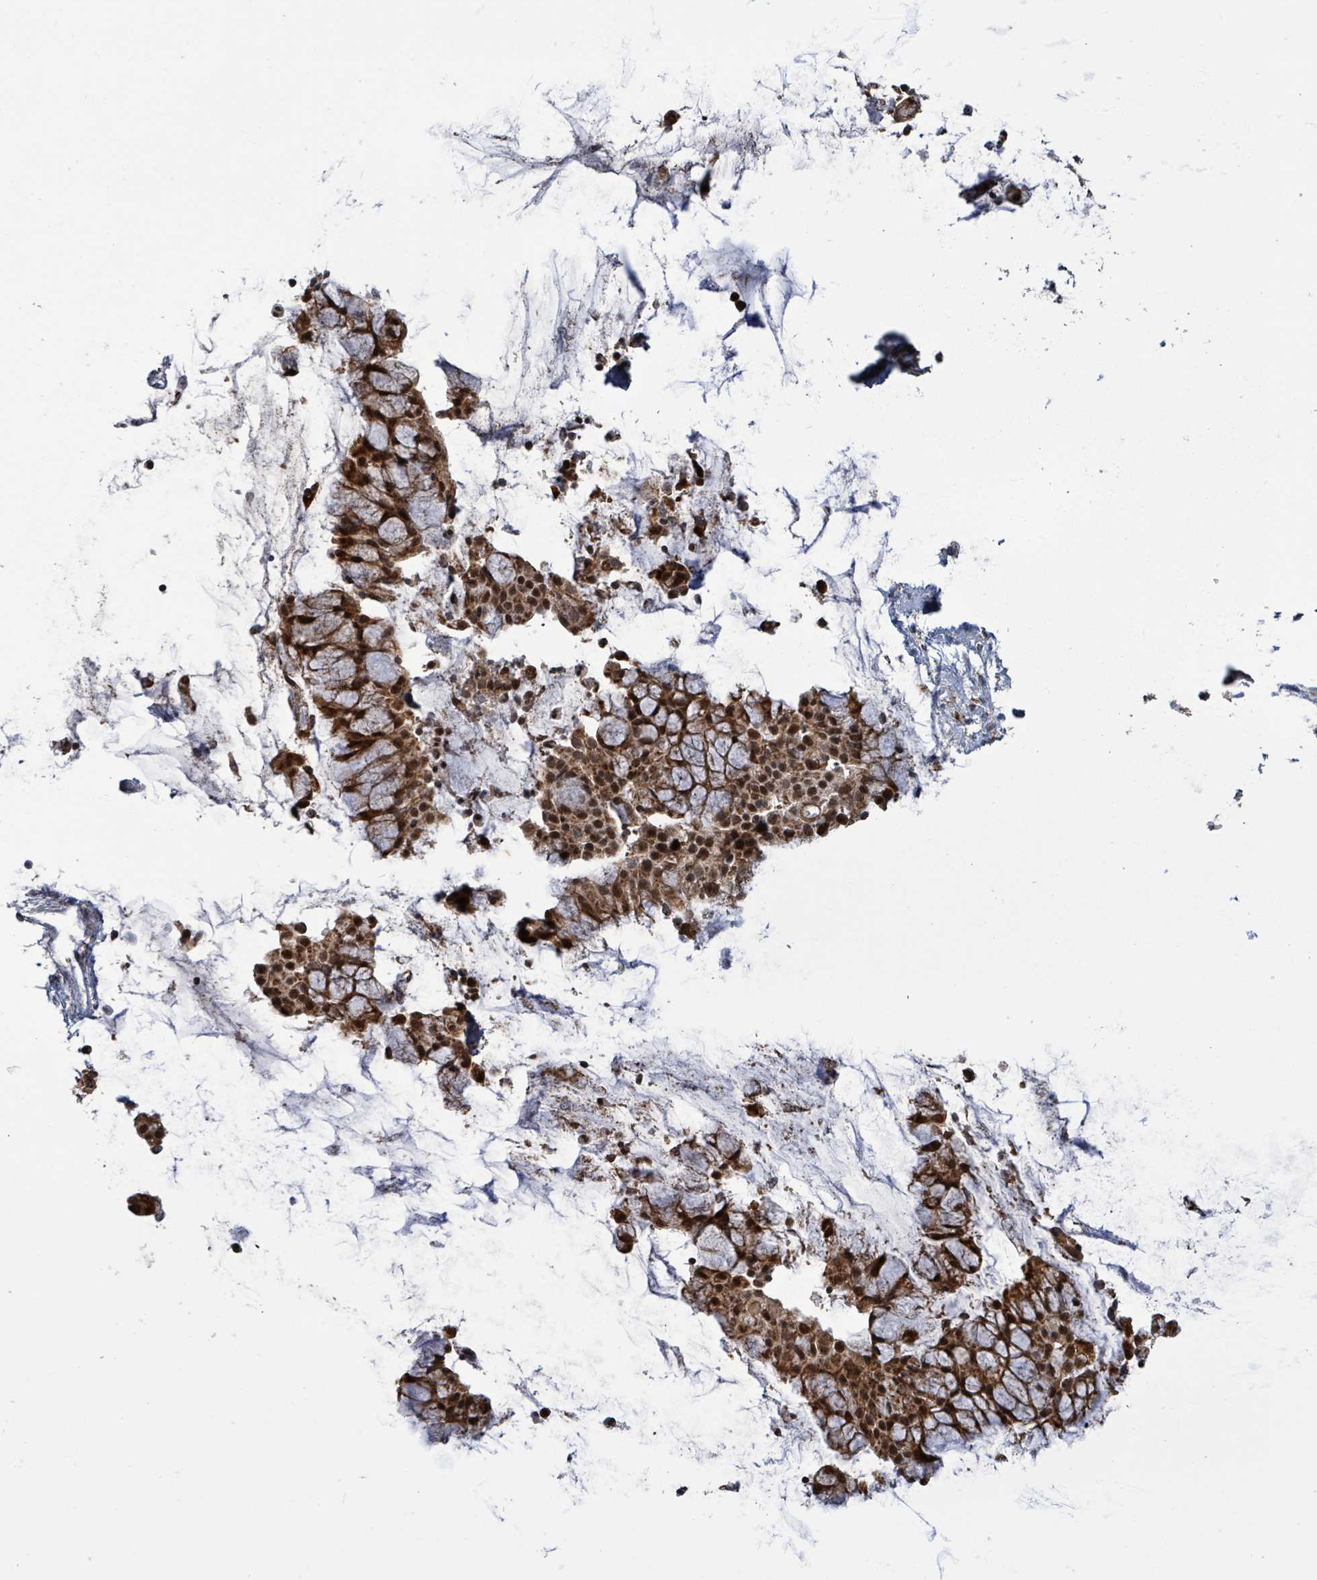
{"staining": {"intensity": "strong", "quantity": ">75%", "location": "cytoplasmic/membranous,nuclear"}, "tissue": "nasopharynx", "cell_type": "Respiratory epithelial cells", "image_type": "normal", "snomed": [{"axis": "morphology", "description": "Normal tissue, NOS"}, {"axis": "topography", "description": "Nasopharynx"}], "caption": "A high amount of strong cytoplasmic/membranous,nuclear expression is present in about >75% of respiratory epithelial cells in benign nasopharynx.", "gene": "COQ6", "patient": {"sex": "female", "age": 62}}